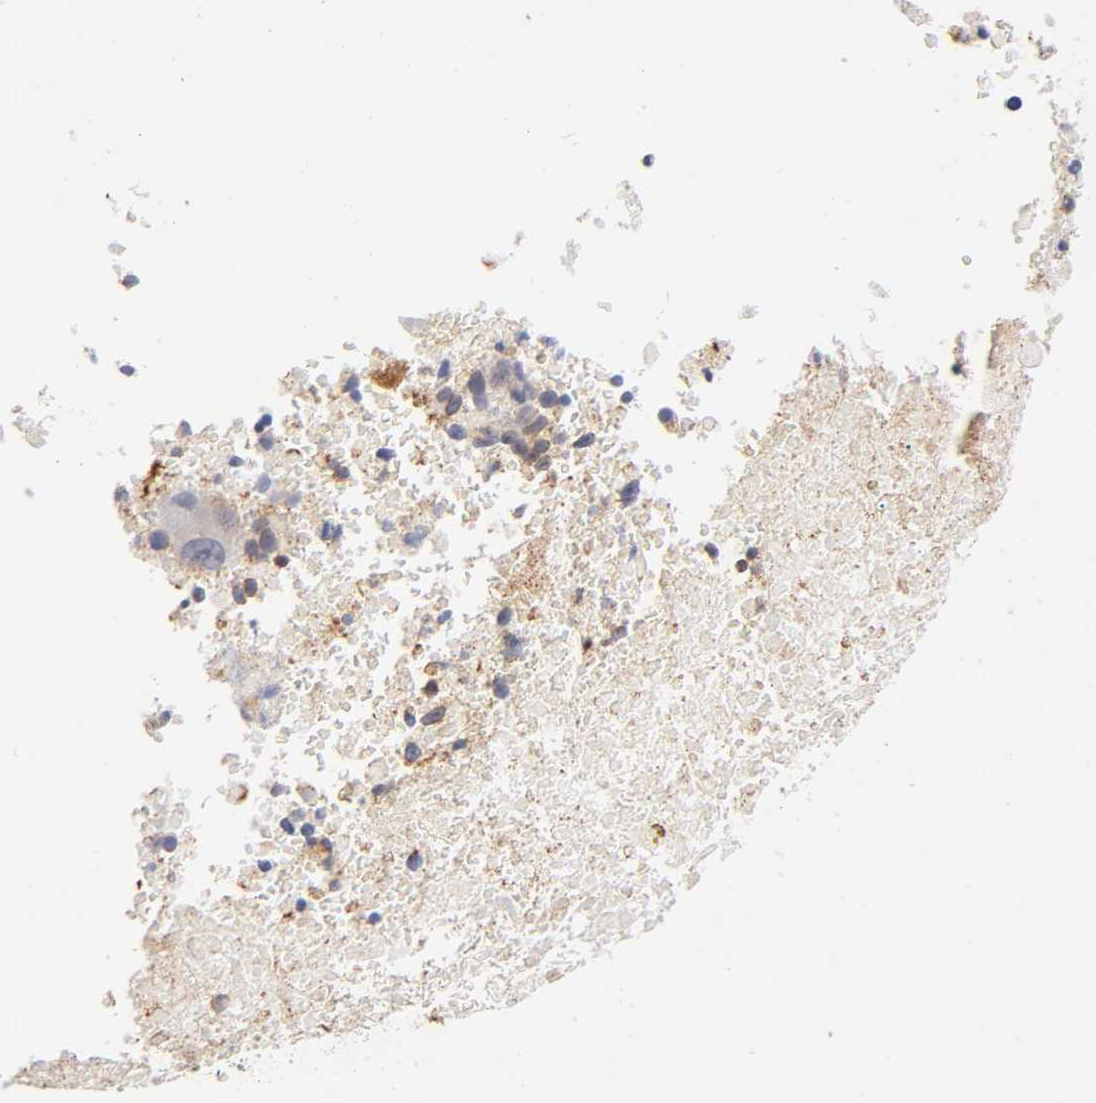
{"staining": {"intensity": "negative", "quantity": "none", "location": "none"}, "tissue": "melanoma", "cell_type": "Tumor cells", "image_type": "cancer", "snomed": [{"axis": "morphology", "description": "Malignant melanoma, Metastatic site"}, {"axis": "topography", "description": "Cerebral cortex"}], "caption": "Human melanoma stained for a protein using IHC shows no expression in tumor cells.", "gene": "ANXA7", "patient": {"sex": "female", "age": 52}}